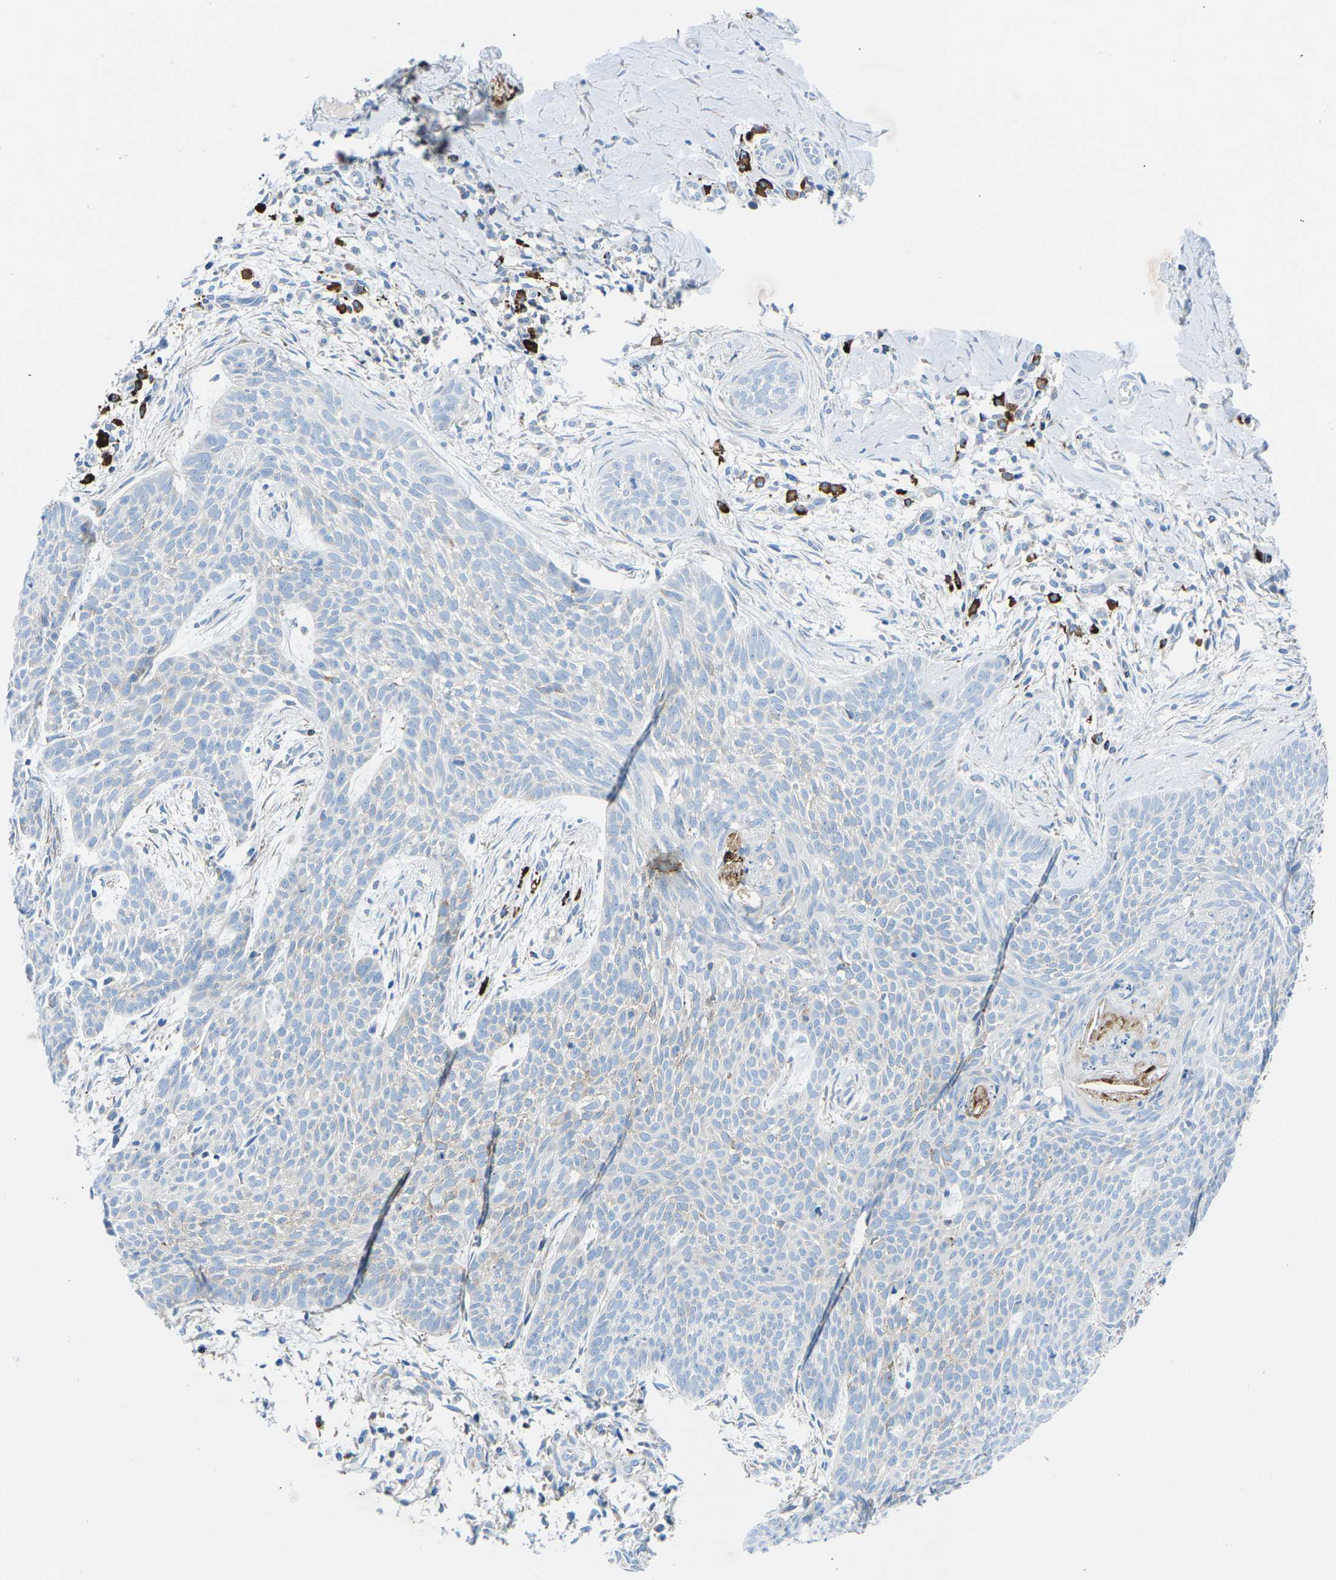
{"staining": {"intensity": "negative", "quantity": "none", "location": "none"}, "tissue": "skin cancer", "cell_type": "Tumor cells", "image_type": "cancer", "snomed": [{"axis": "morphology", "description": "Basal cell carcinoma"}, {"axis": "topography", "description": "Skin"}], "caption": "DAB immunohistochemical staining of human basal cell carcinoma (skin) reveals no significant positivity in tumor cells.", "gene": "MC4R", "patient": {"sex": "female", "age": 59}}